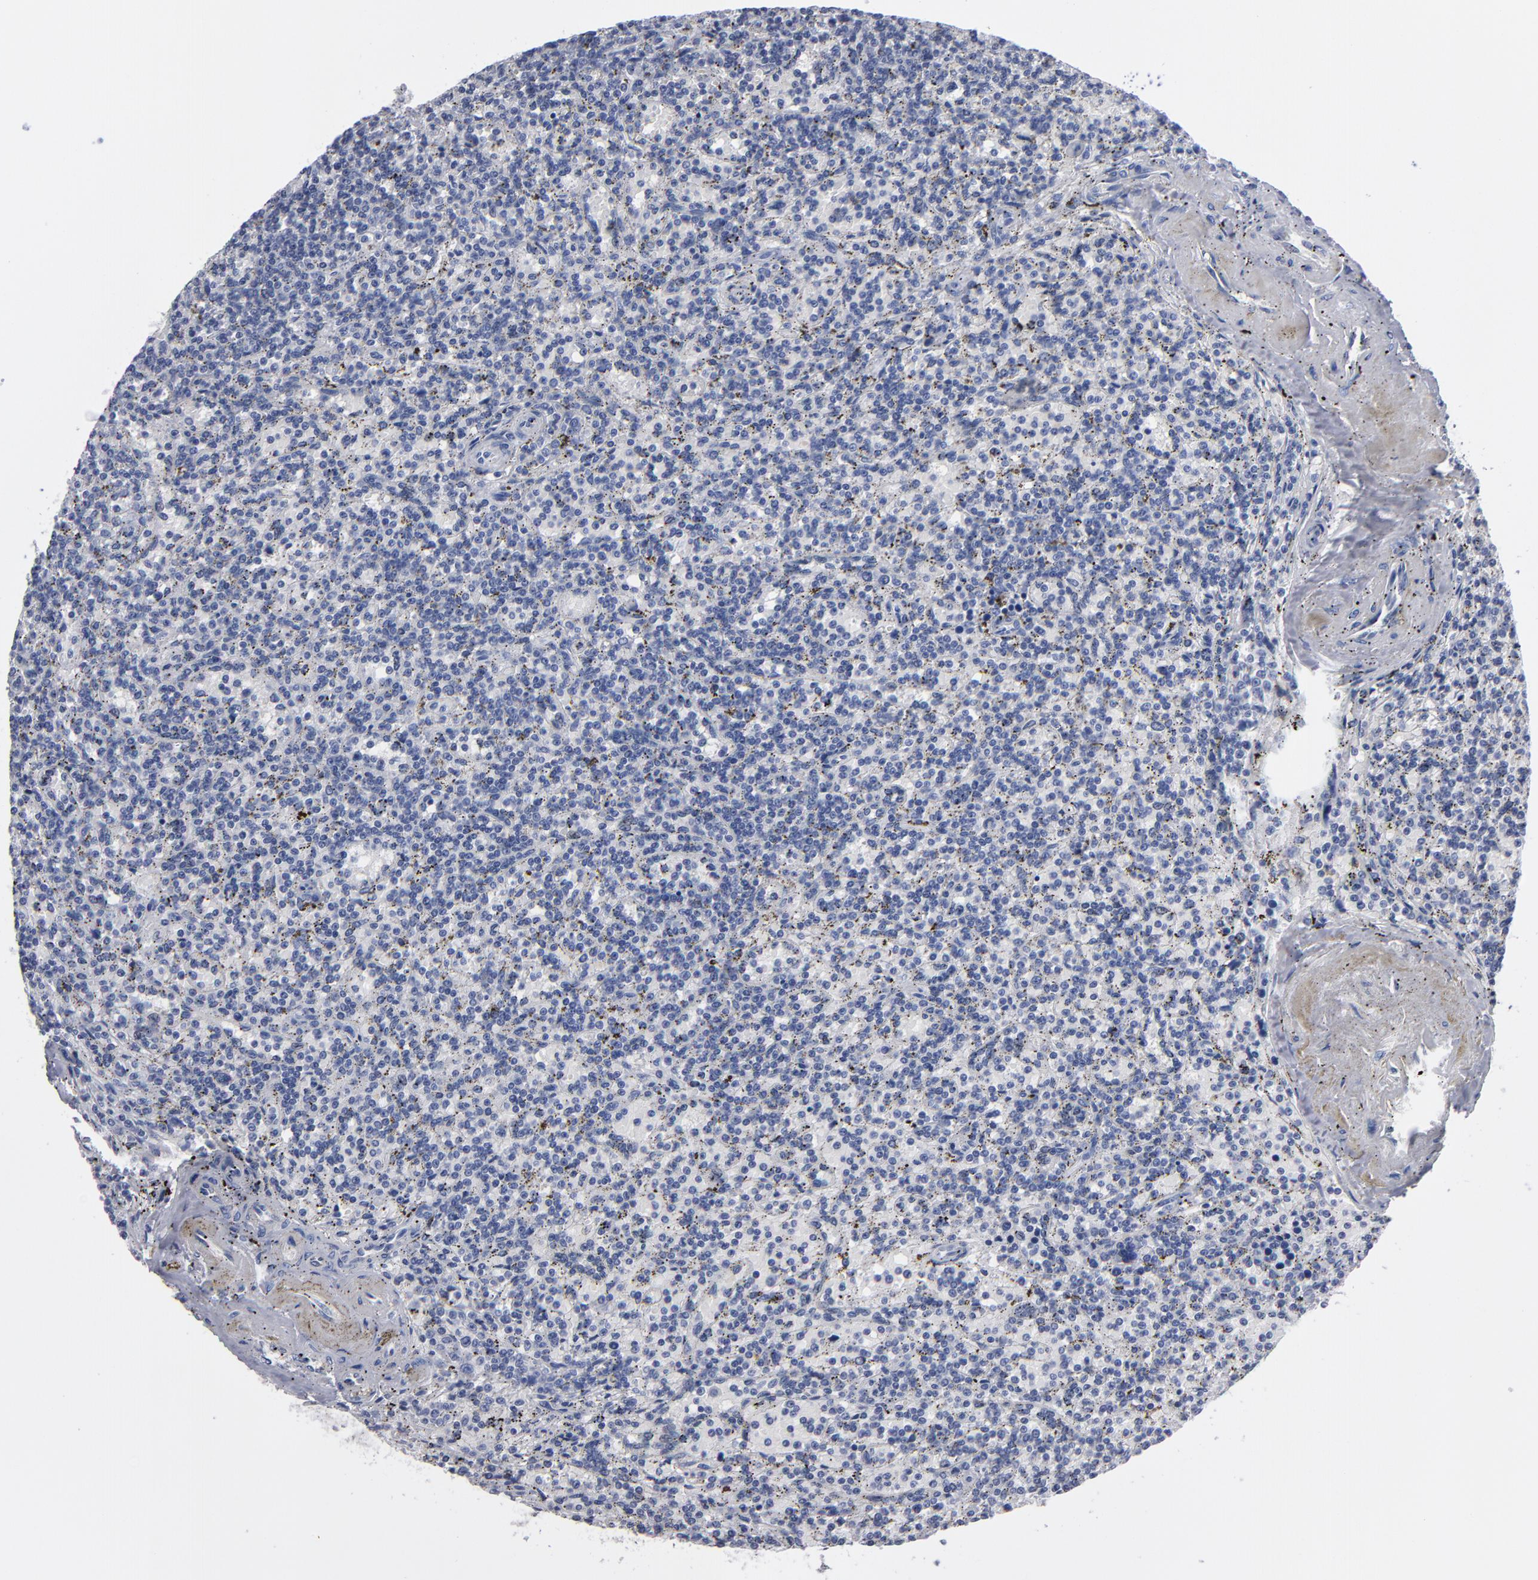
{"staining": {"intensity": "negative", "quantity": "none", "location": "none"}, "tissue": "lymphoma", "cell_type": "Tumor cells", "image_type": "cancer", "snomed": [{"axis": "morphology", "description": "Malignant lymphoma, non-Hodgkin's type, Low grade"}, {"axis": "topography", "description": "Spleen"}], "caption": "This is an IHC micrograph of human lymphoma. There is no expression in tumor cells.", "gene": "RPH3A", "patient": {"sex": "male", "age": 73}}